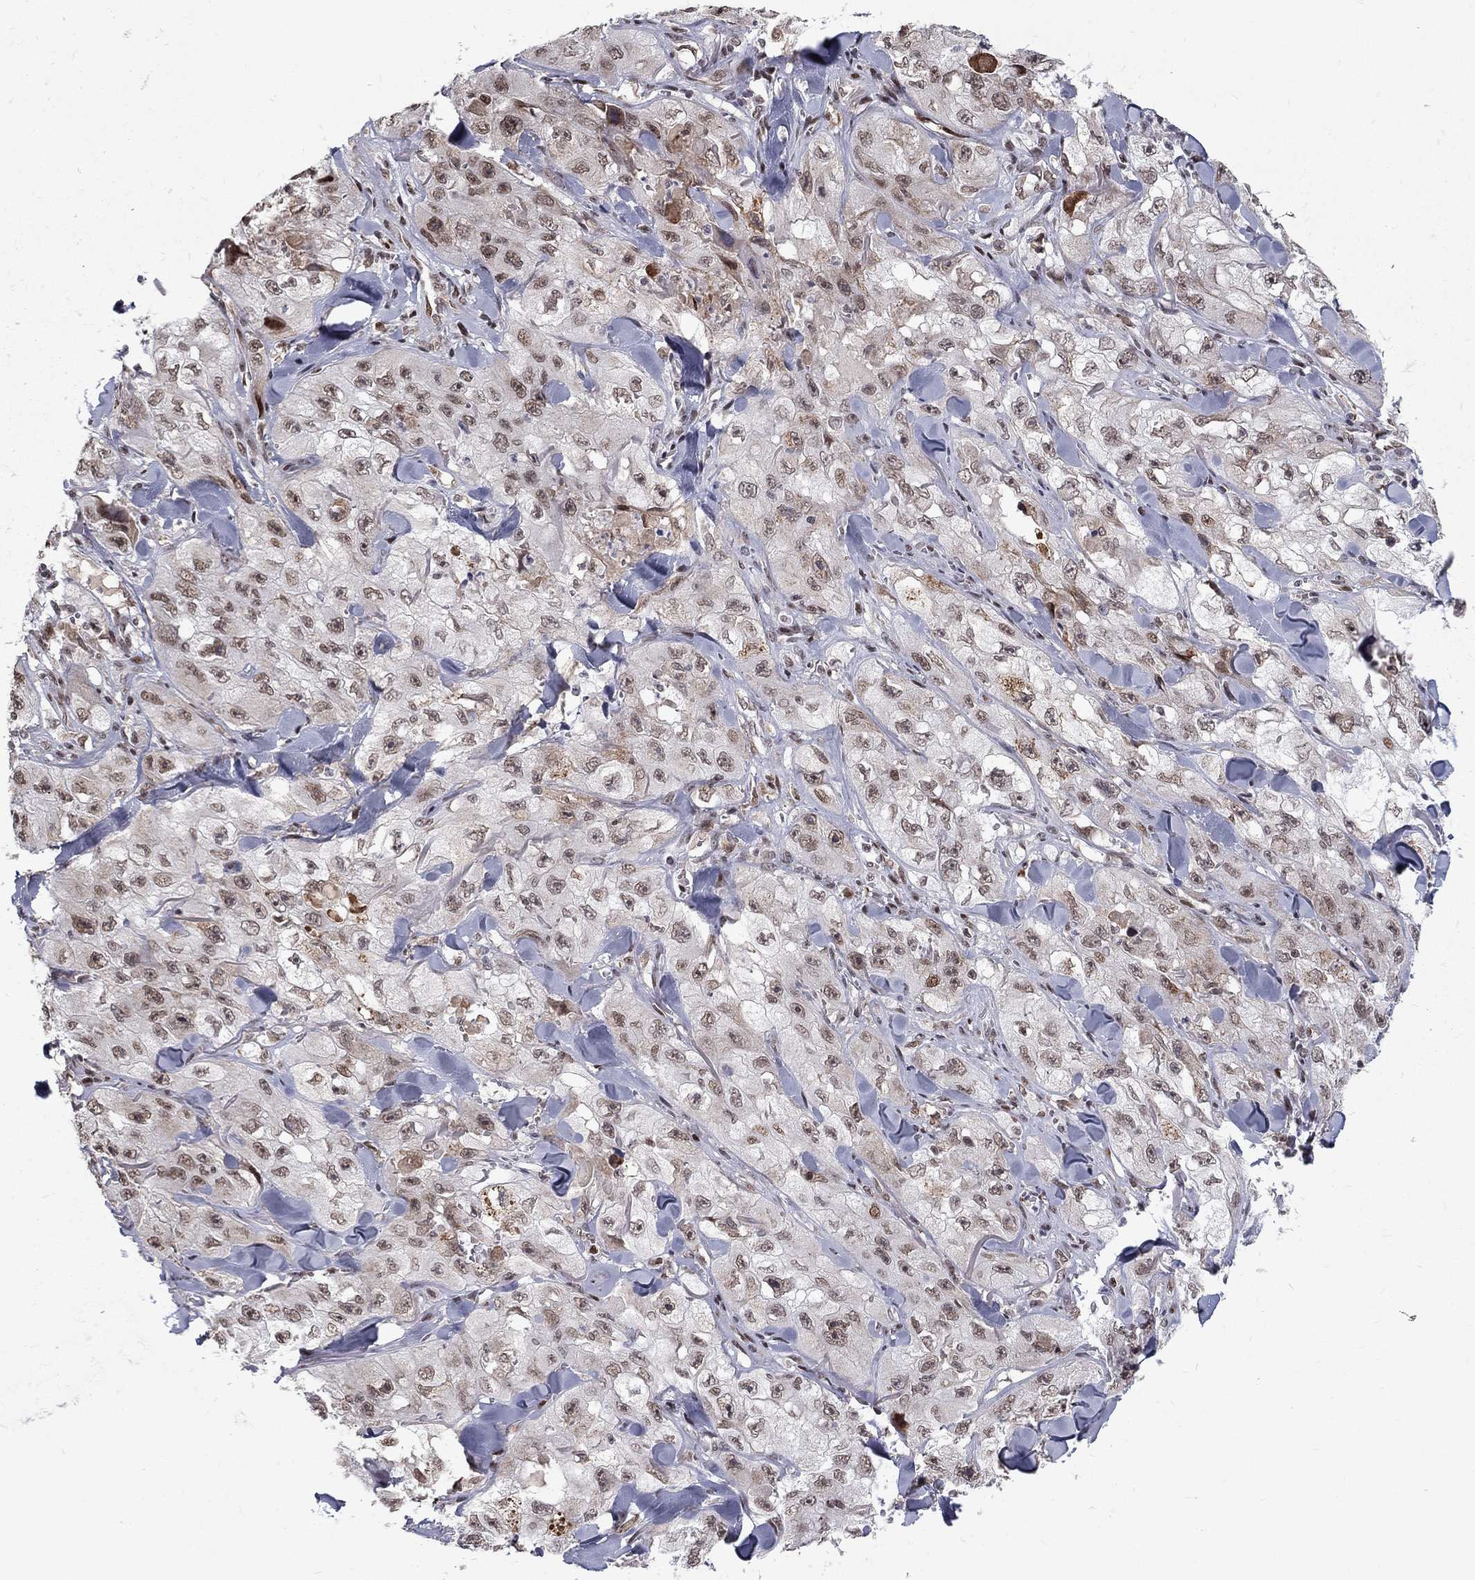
{"staining": {"intensity": "strong", "quantity": "25%-75%", "location": "nuclear"}, "tissue": "skin cancer", "cell_type": "Tumor cells", "image_type": "cancer", "snomed": [{"axis": "morphology", "description": "Squamous cell carcinoma, NOS"}, {"axis": "topography", "description": "Skin"}, {"axis": "topography", "description": "Subcutis"}], "caption": "The image shows a brown stain indicating the presence of a protein in the nuclear of tumor cells in skin cancer (squamous cell carcinoma). (DAB (3,3'-diaminobenzidine) IHC, brown staining for protein, blue staining for nuclei).", "gene": "TCEAL1", "patient": {"sex": "male", "age": 73}}